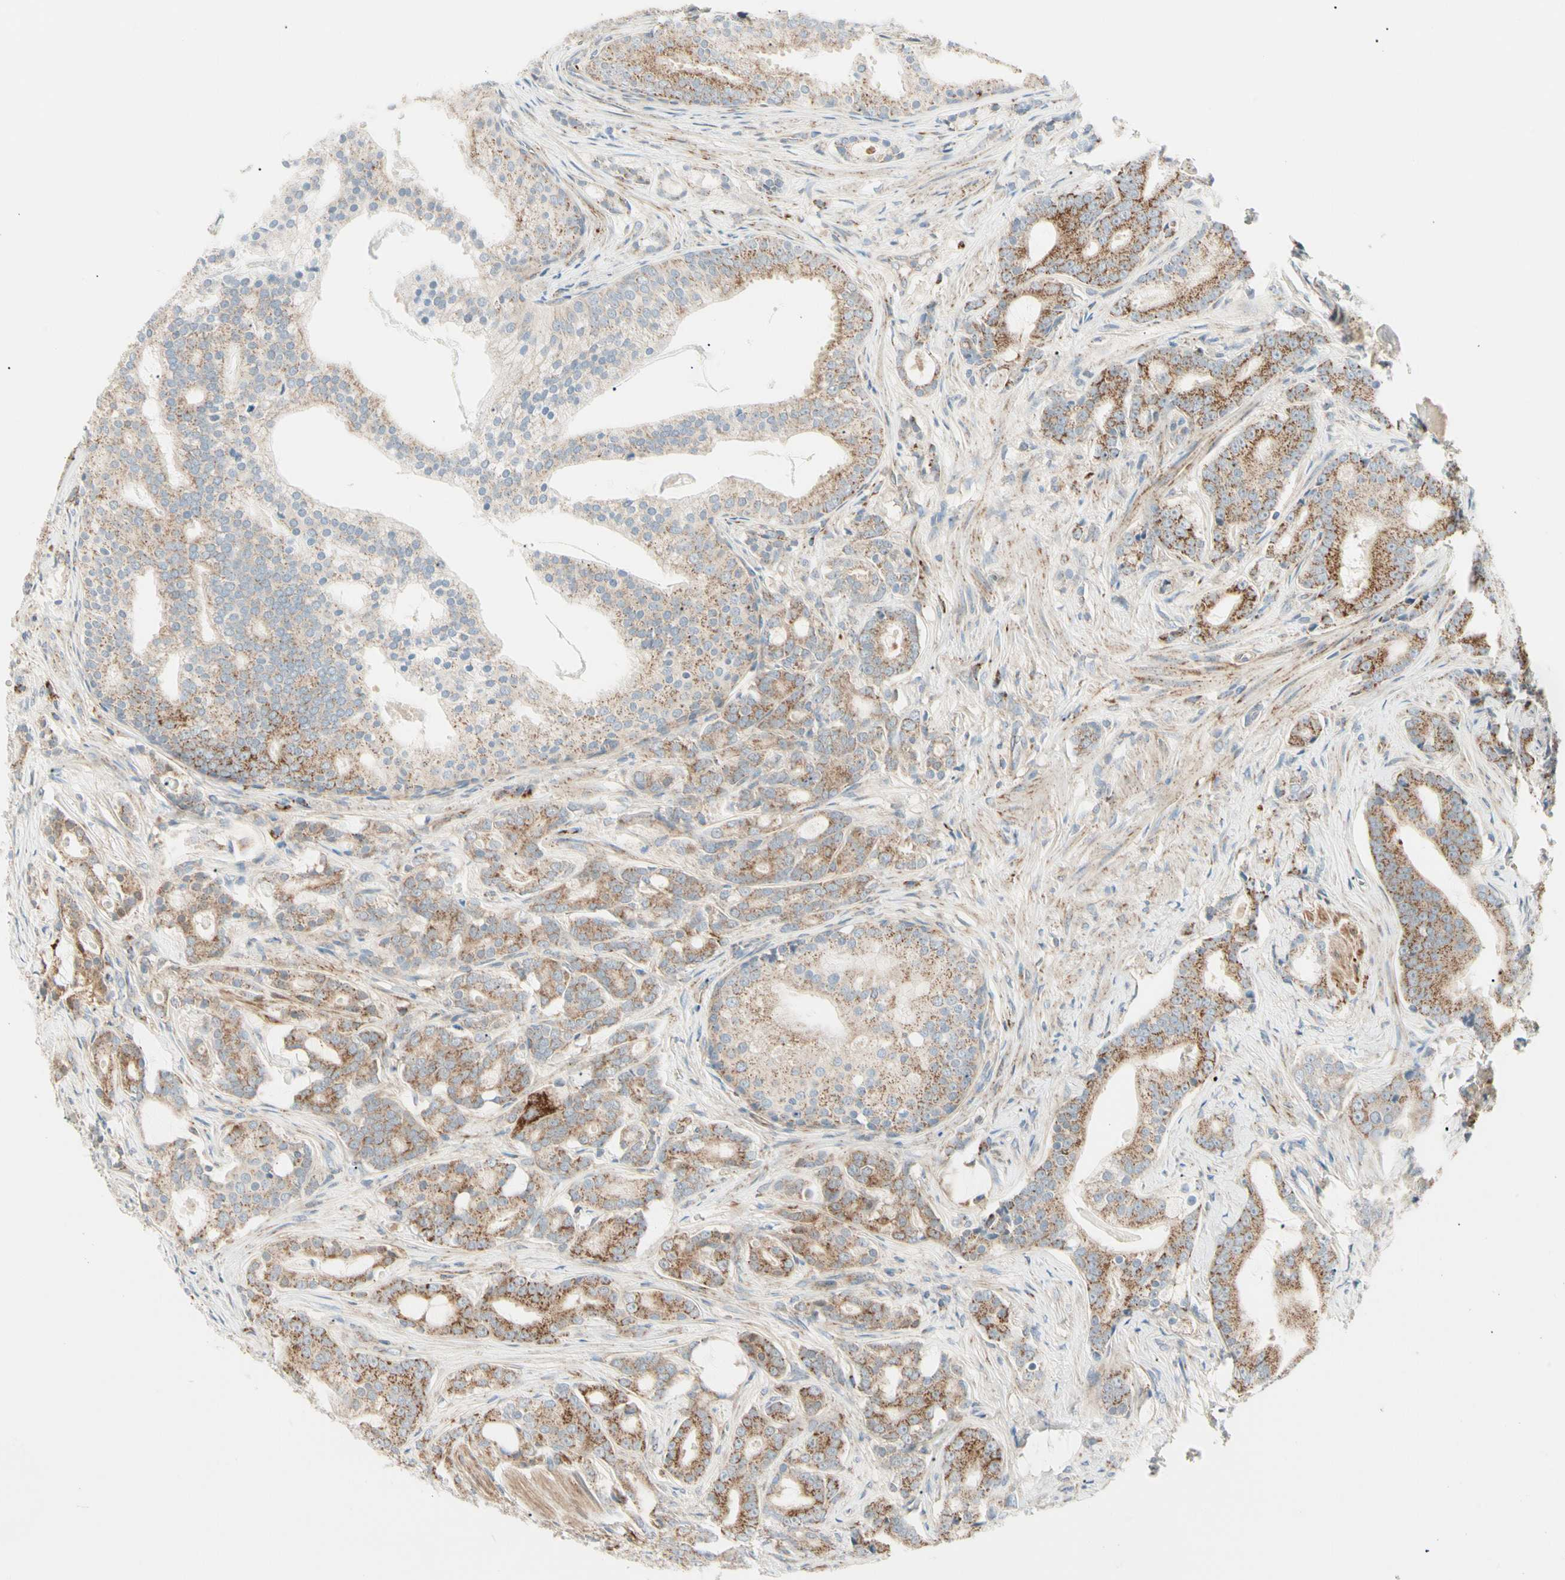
{"staining": {"intensity": "moderate", "quantity": ">75%", "location": "cytoplasmic/membranous"}, "tissue": "prostate cancer", "cell_type": "Tumor cells", "image_type": "cancer", "snomed": [{"axis": "morphology", "description": "Adenocarcinoma, Low grade"}, {"axis": "topography", "description": "Prostate"}], "caption": "An immunohistochemistry (IHC) micrograph of neoplastic tissue is shown. Protein staining in brown highlights moderate cytoplasmic/membranous positivity in prostate cancer (low-grade adenocarcinoma) within tumor cells.", "gene": "TBC1D10A", "patient": {"sex": "male", "age": 58}}